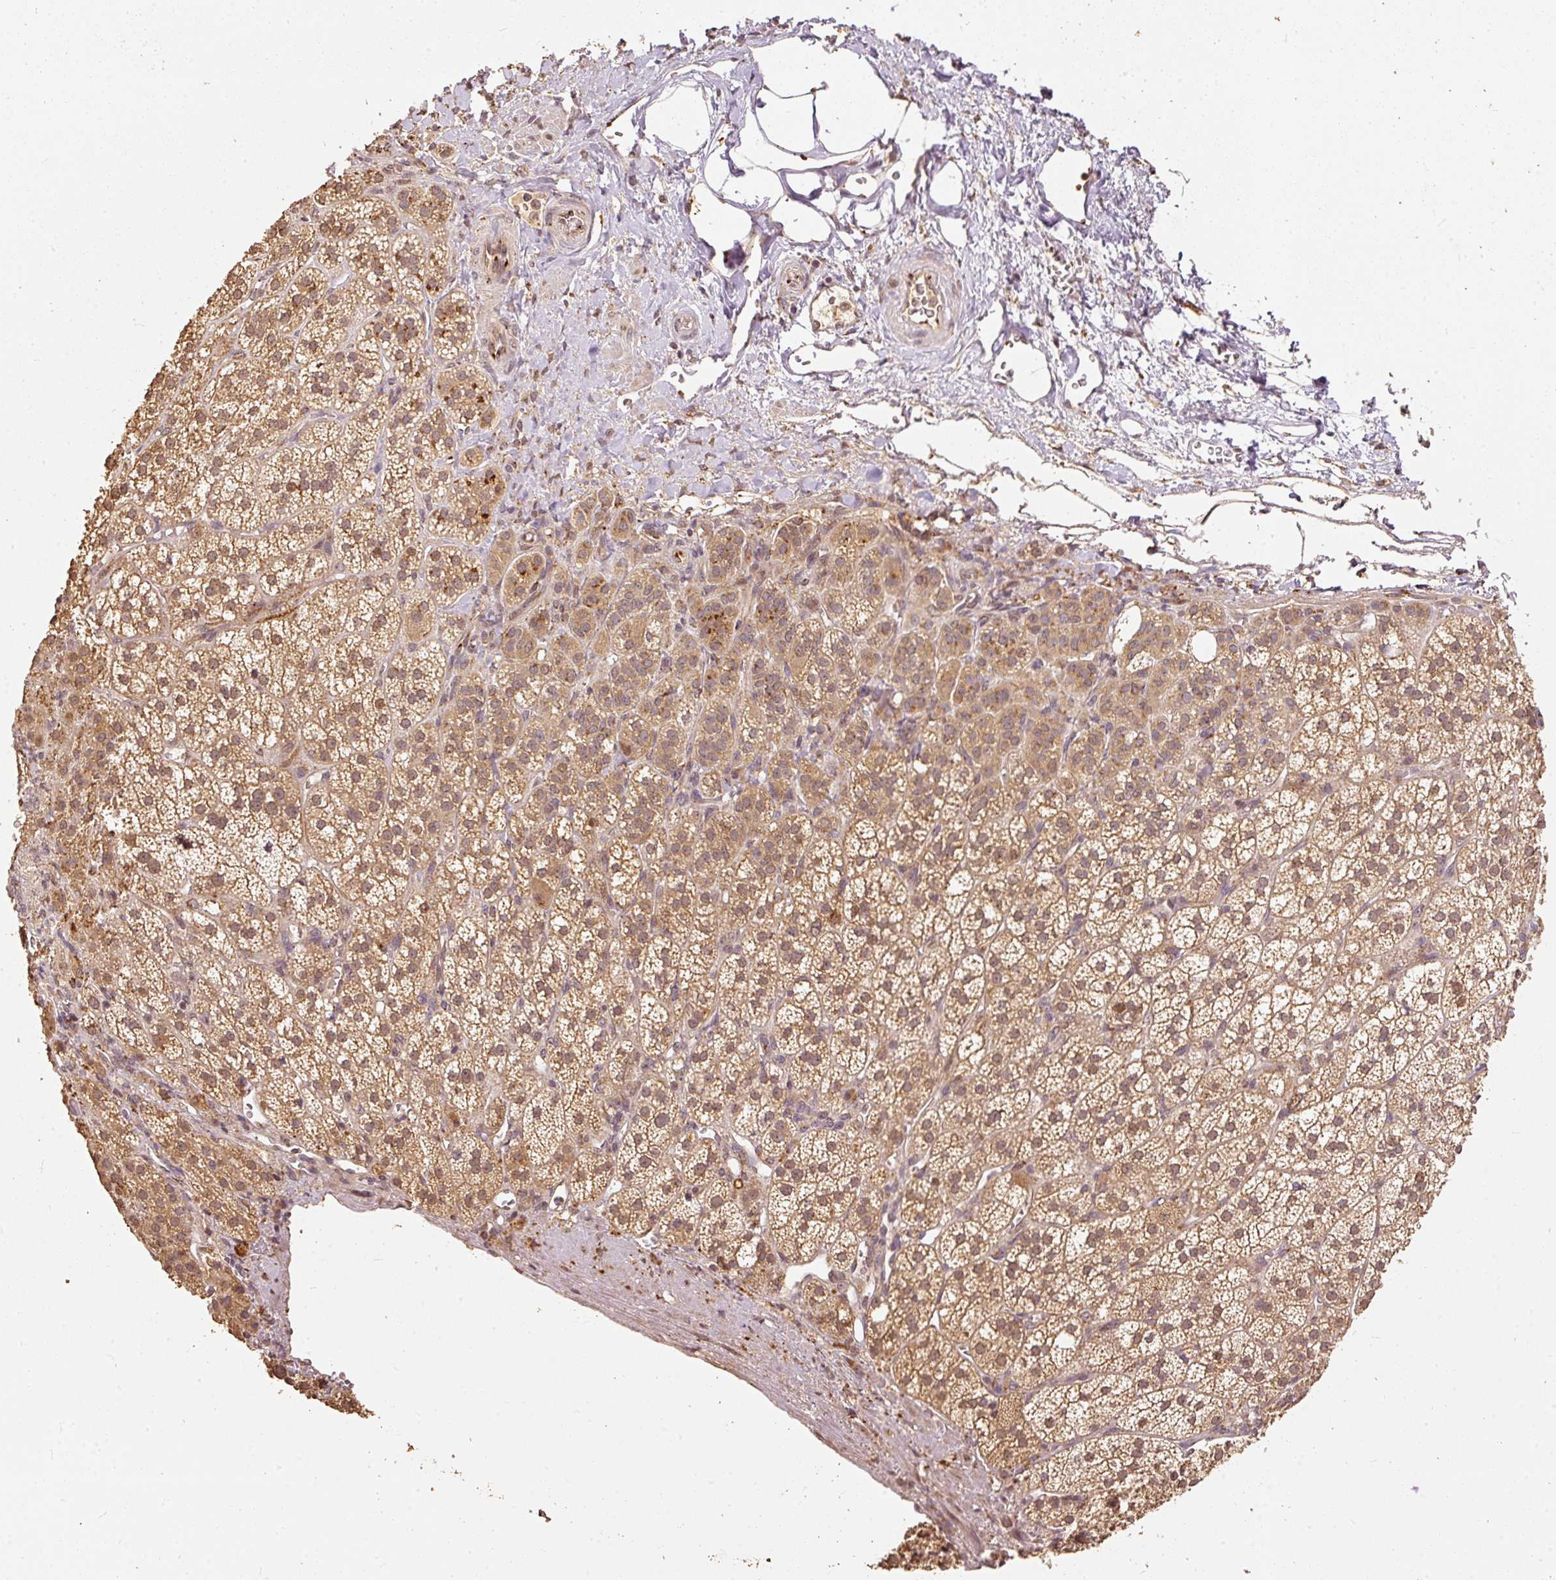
{"staining": {"intensity": "moderate", "quantity": ">75%", "location": "cytoplasmic/membranous,nuclear"}, "tissue": "adrenal gland", "cell_type": "Glandular cells", "image_type": "normal", "snomed": [{"axis": "morphology", "description": "Normal tissue, NOS"}, {"axis": "topography", "description": "Adrenal gland"}], "caption": "Adrenal gland stained with DAB IHC demonstrates medium levels of moderate cytoplasmic/membranous,nuclear positivity in approximately >75% of glandular cells.", "gene": "FUT8", "patient": {"sex": "female", "age": 60}}